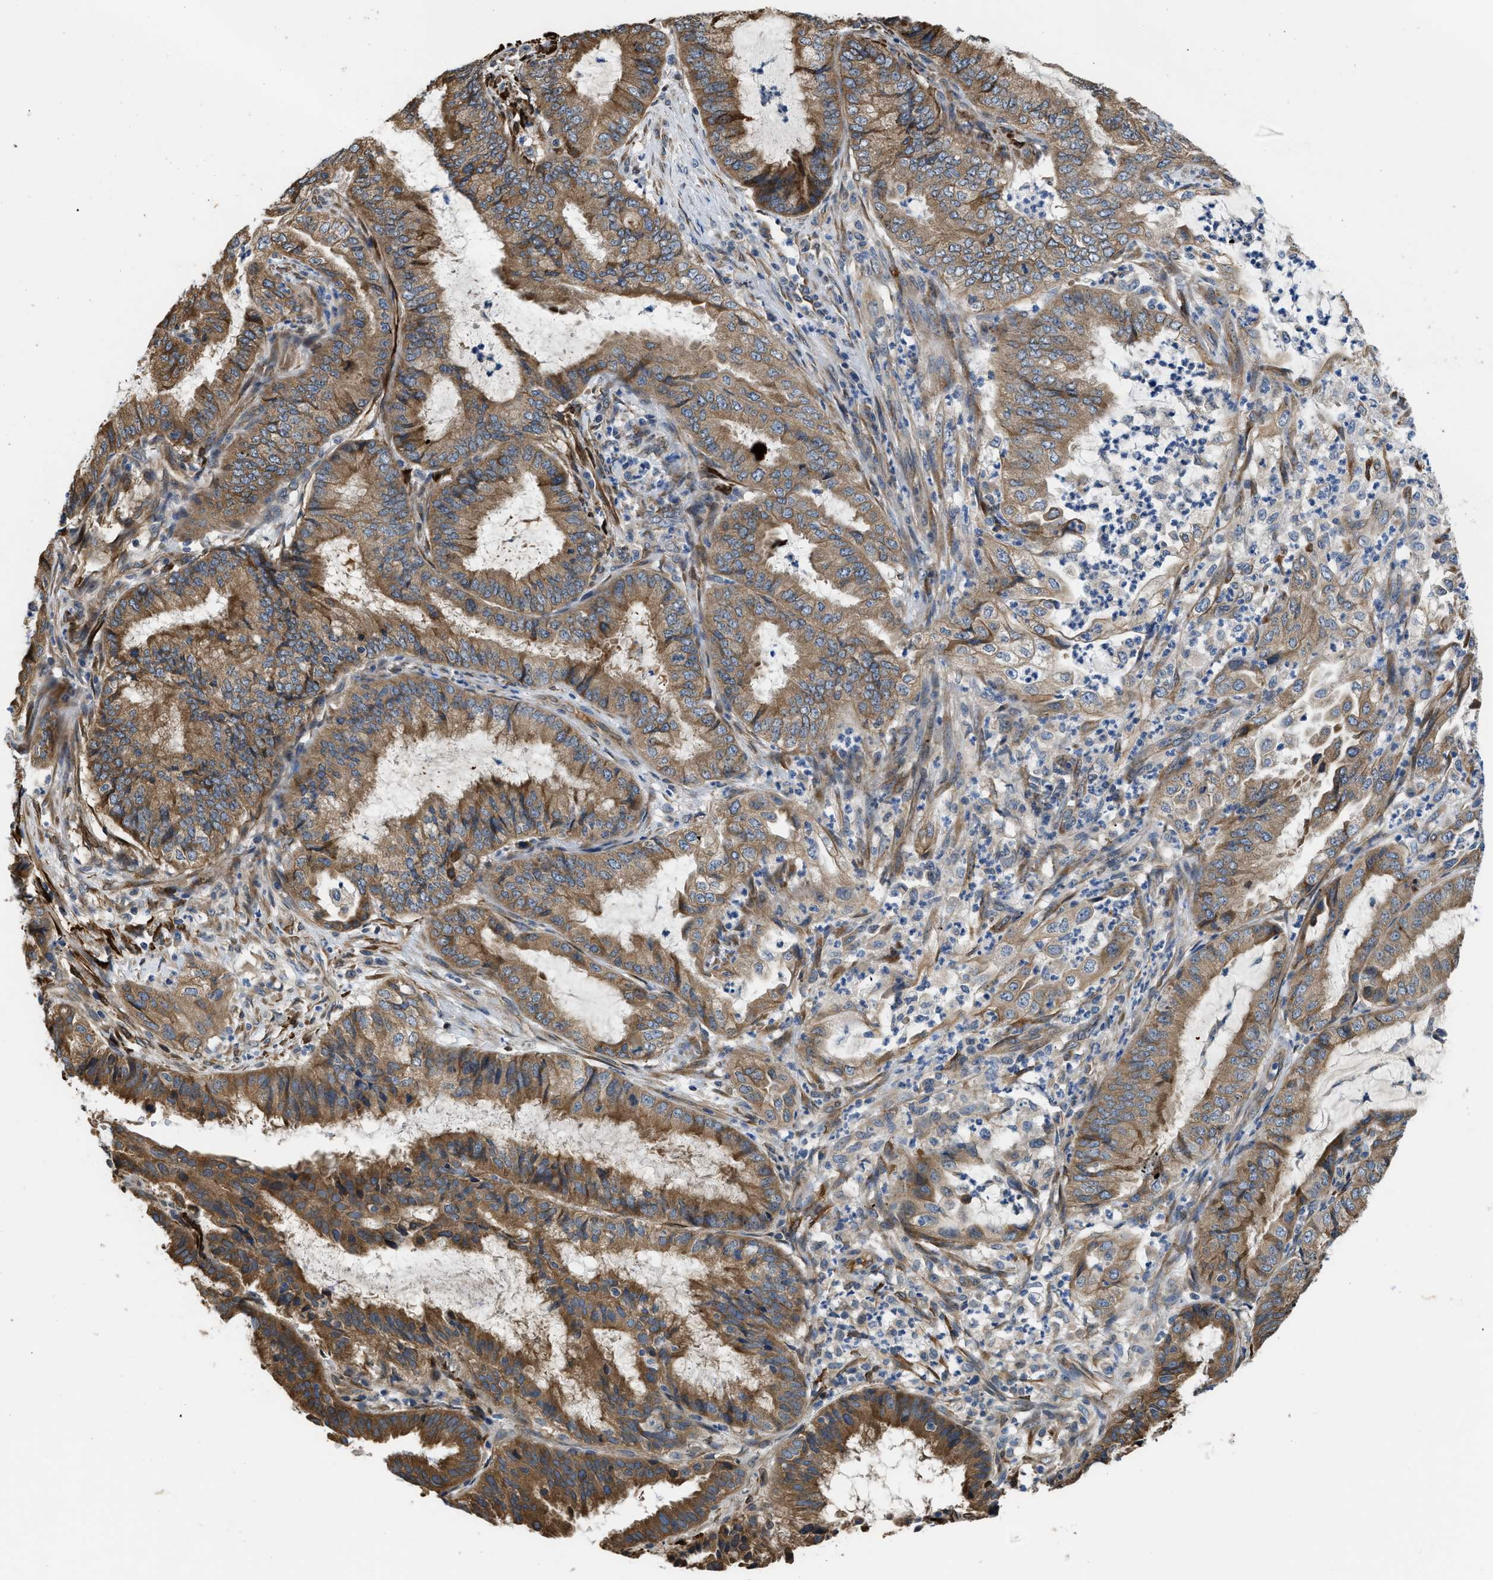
{"staining": {"intensity": "moderate", "quantity": ">75%", "location": "cytoplasmic/membranous"}, "tissue": "endometrial cancer", "cell_type": "Tumor cells", "image_type": "cancer", "snomed": [{"axis": "morphology", "description": "Adenocarcinoma, NOS"}, {"axis": "topography", "description": "Endometrium"}], "caption": "Immunohistochemical staining of human adenocarcinoma (endometrial) displays medium levels of moderate cytoplasmic/membranous staining in about >75% of tumor cells.", "gene": "ARL6IP5", "patient": {"sex": "female", "age": 51}}